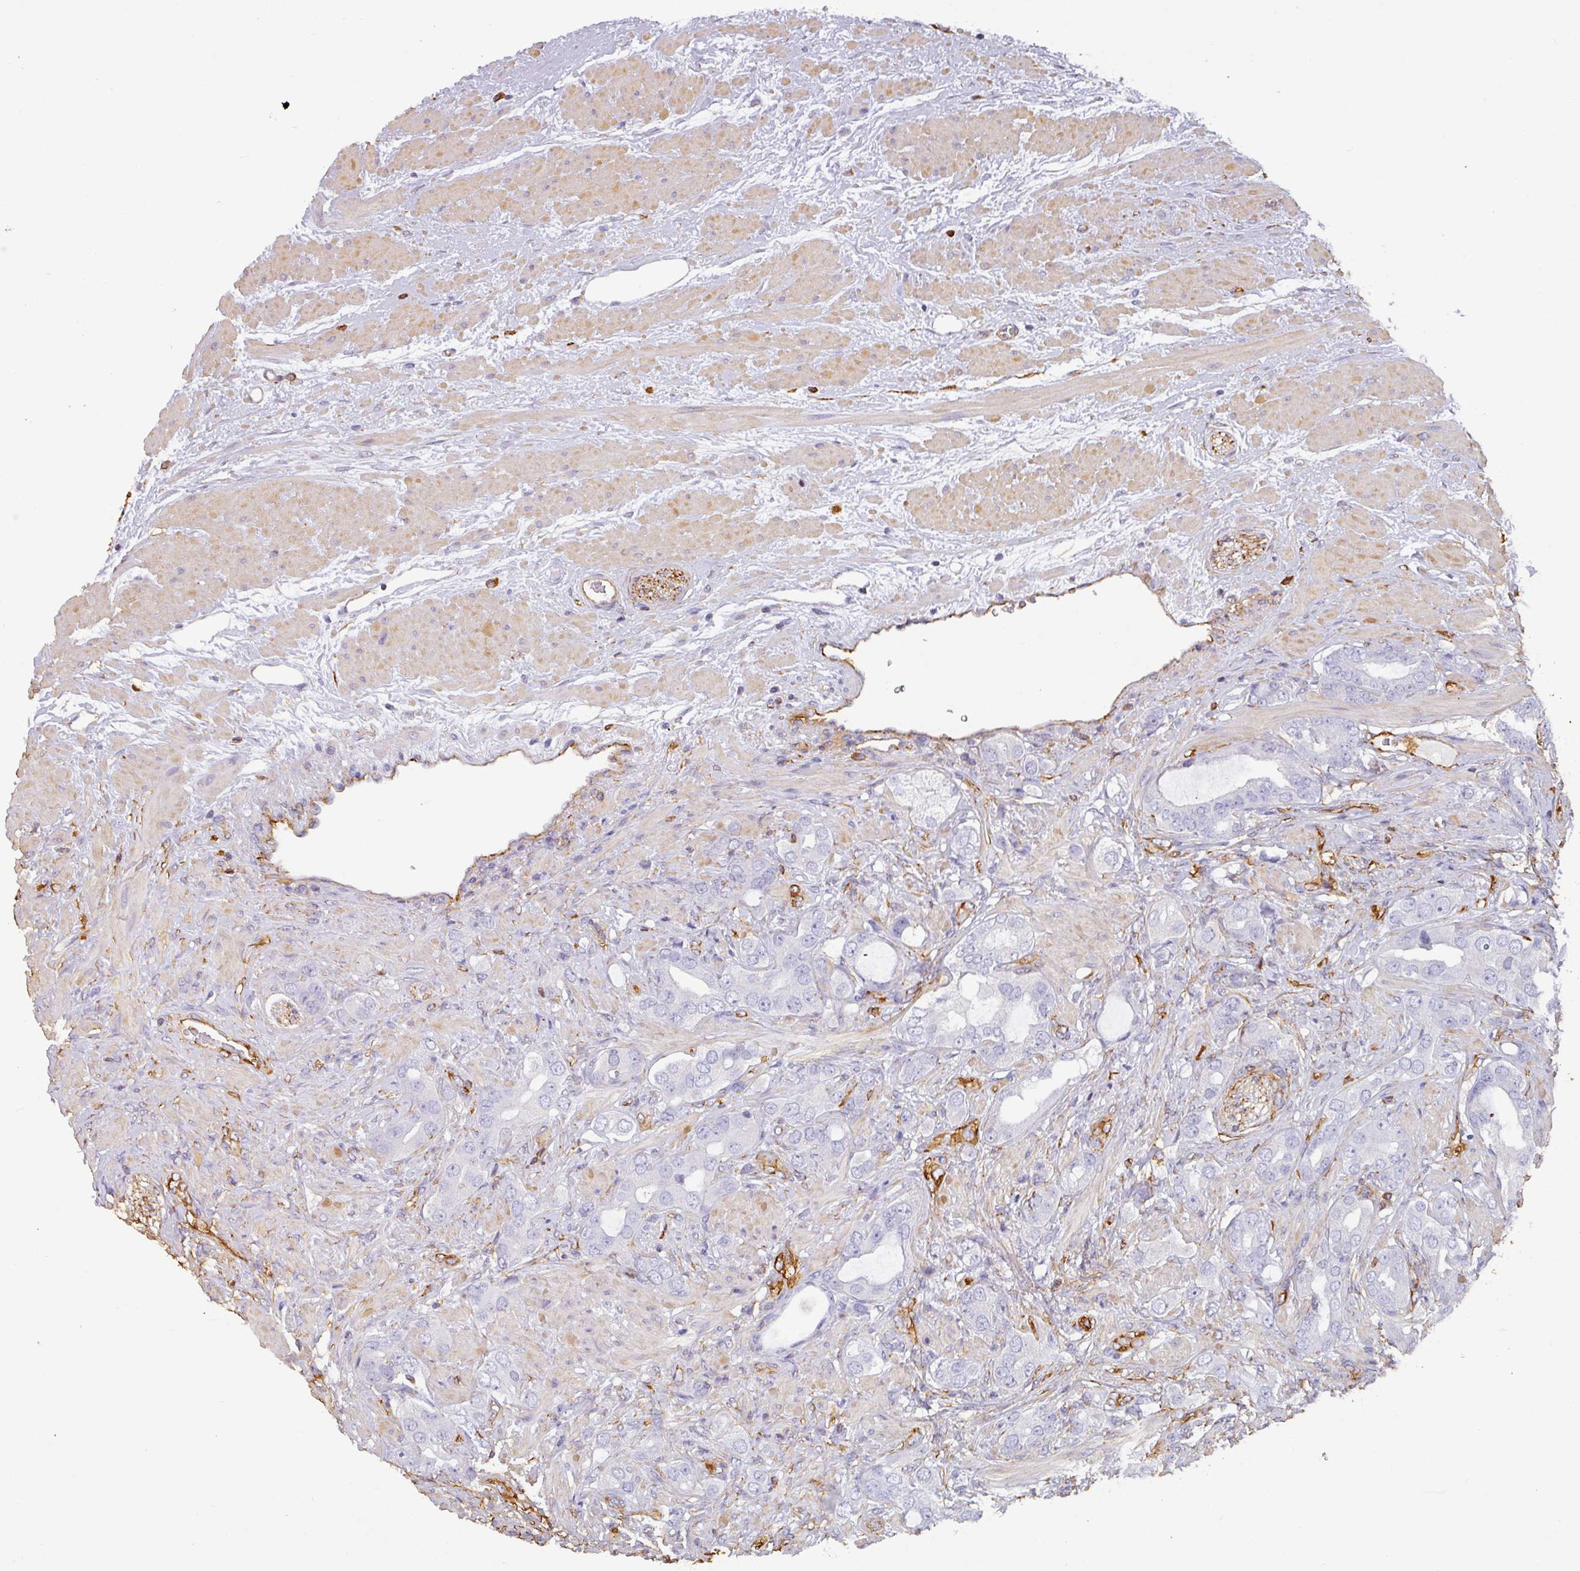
{"staining": {"intensity": "negative", "quantity": "none", "location": "none"}, "tissue": "prostate cancer", "cell_type": "Tumor cells", "image_type": "cancer", "snomed": [{"axis": "morphology", "description": "Adenocarcinoma, Low grade"}, {"axis": "topography", "description": "Prostate"}], "caption": "The micrograph reveals no staining of tumor cells in prostate cancer (adenocarcinoma (low-grade)). The staining was performed using DAB to visualize the protein expression in brown, while the nuclei were stained in blue with hematoxylin (Magnification: 20x).", "gene": "ZNF280C", "patient": {"sex": "male", "age": 57}}